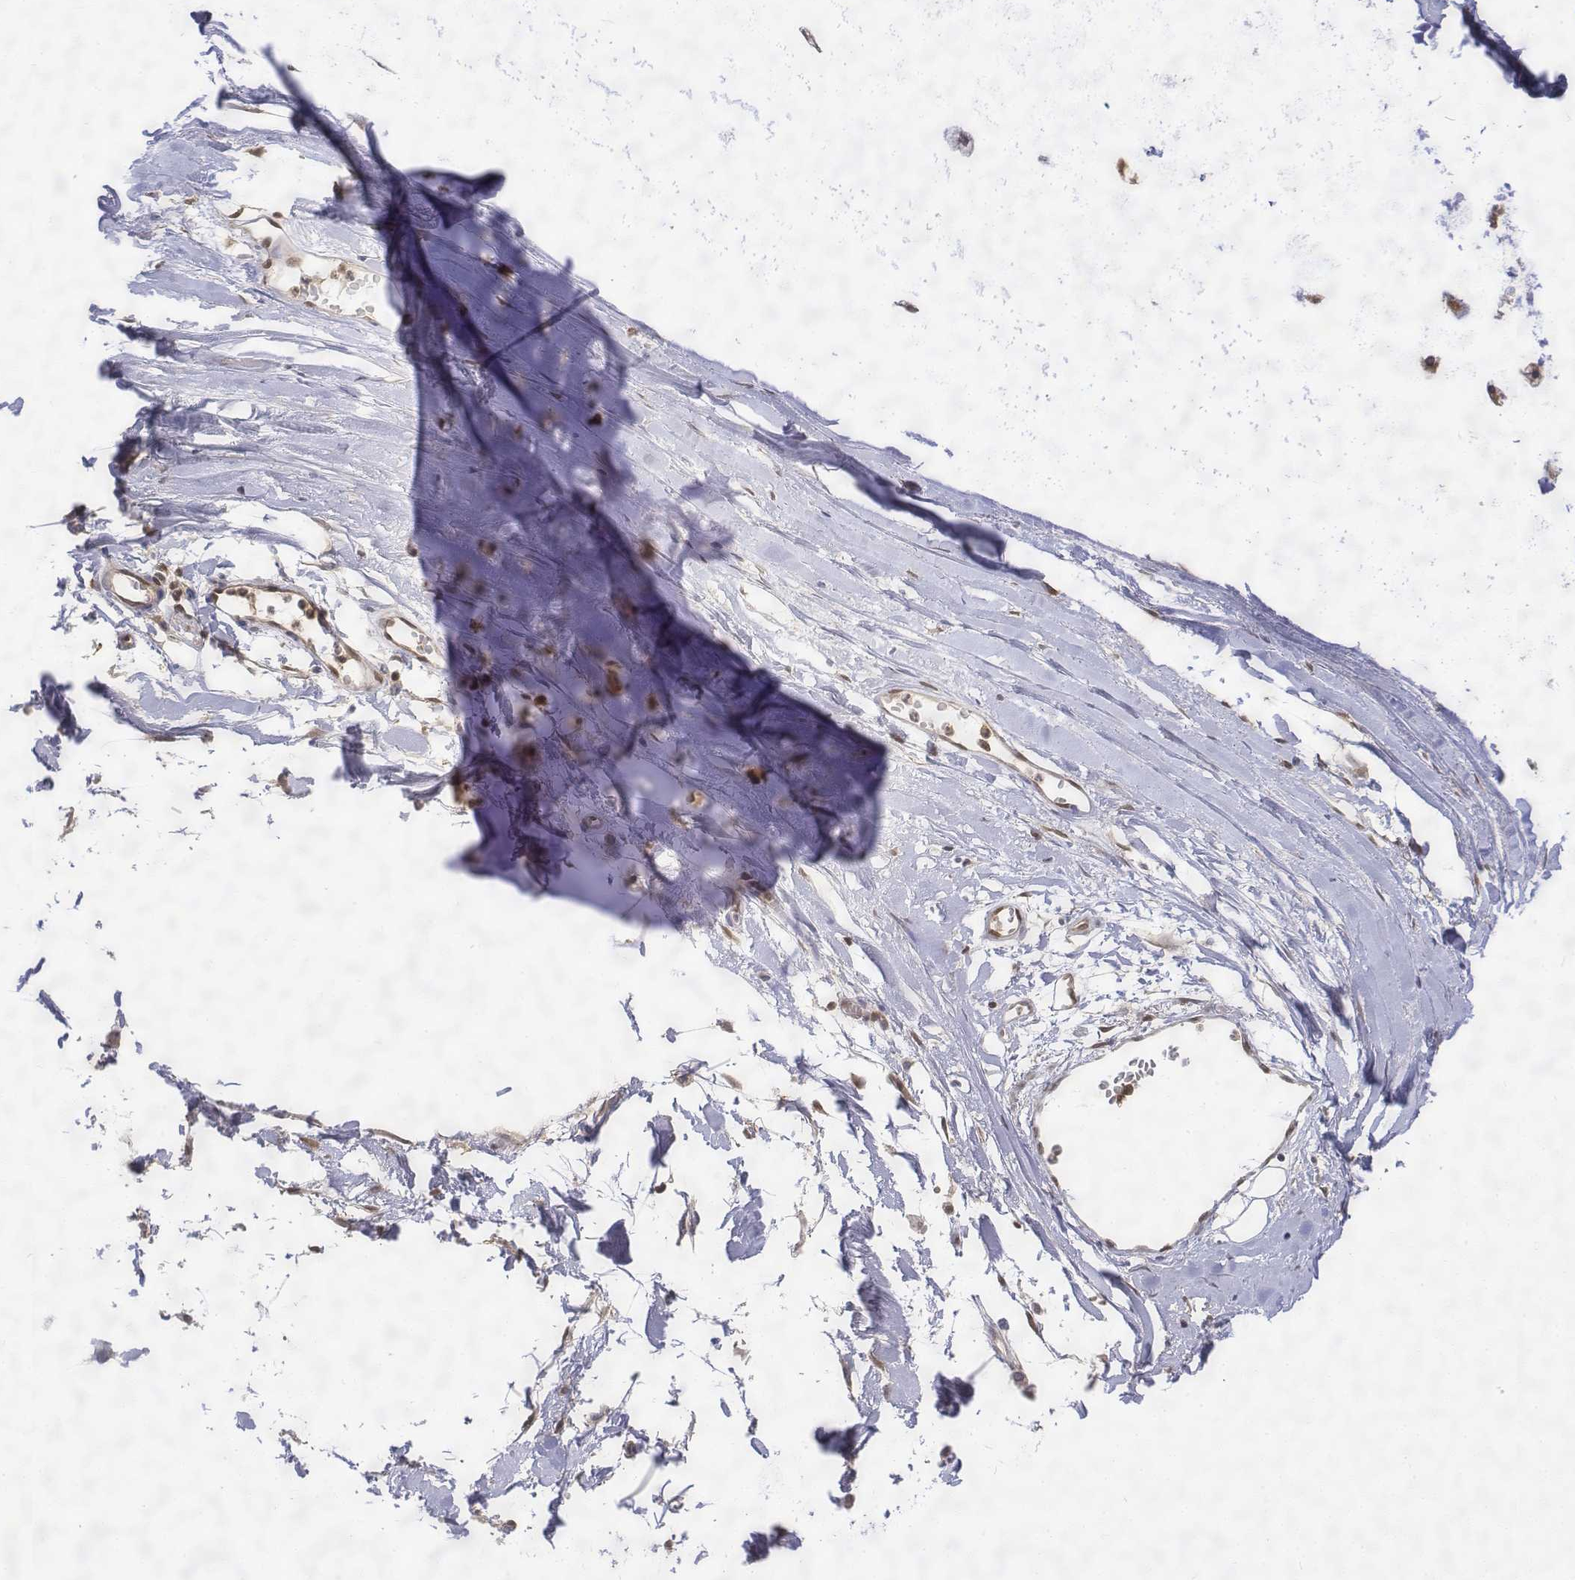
{"staining": {"intensity": "moderate", "quantity": ">75%", "location": "nuclear"}, "tissue": "soft tissue", "cell_type": "Chondrocytes", "image_type": "normal", "snomed": [{"axis": "morphology", "description": "Normal tissue, NOS"}, {"axis": "topography", "description": "Cartilage tissue"}, {"axis": "topography", "description": "Nasopharynx"}, {"axis": "topography", "description": "Thyroid gland"}], "caption": "The micrograph exhibits a brown stain indicating the presence of a protein in the nuclear of chondrocytes in soft tissue. Using DAB (brown) and hematoxylin (blue) stains, captured at high magnification using brightfield microscopy.", "gene": "TPI1", "patient": {"sex": "male", "age": 63}}